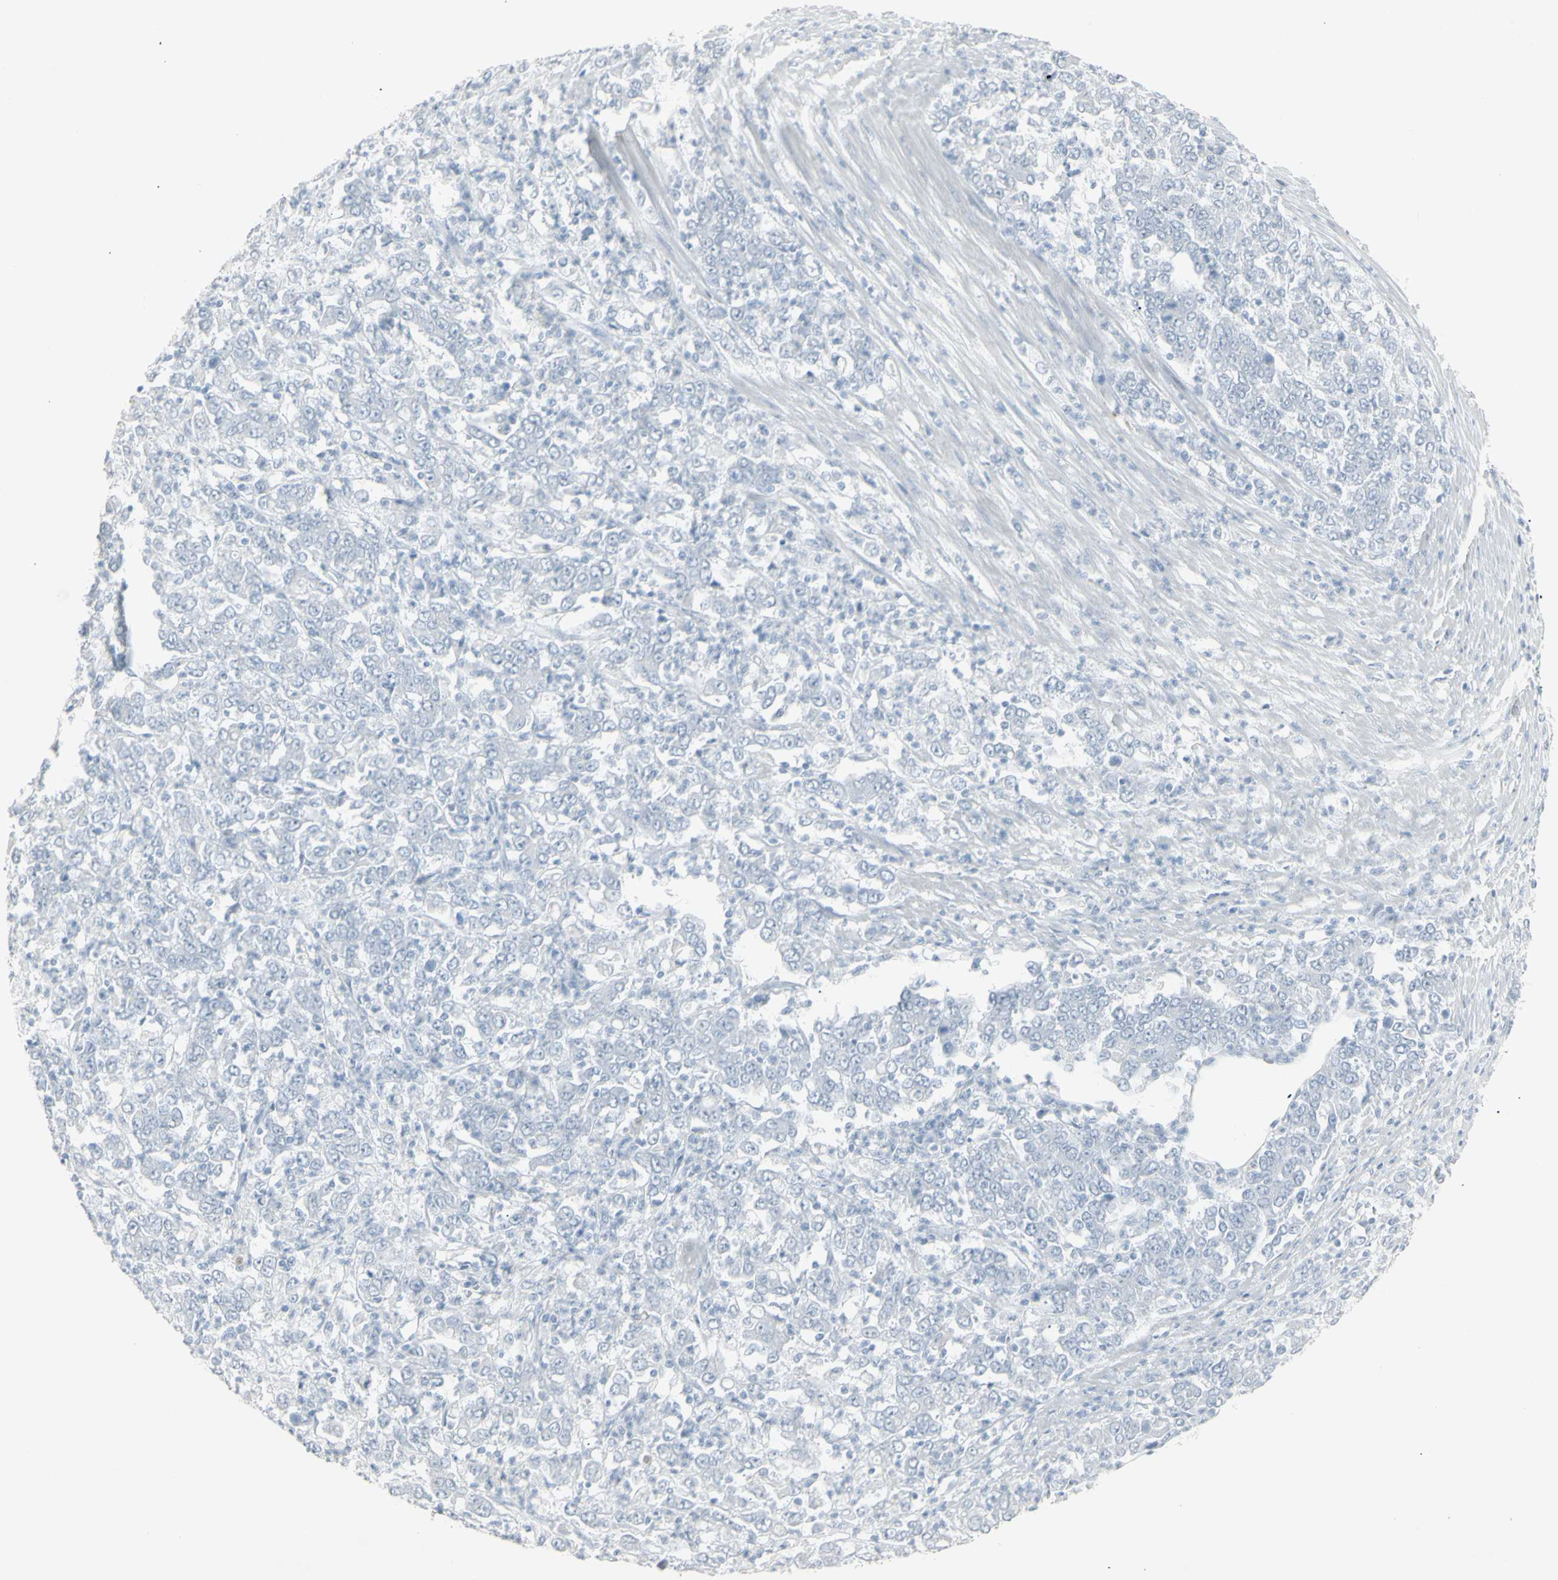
{"staining": {"intensity": "negative", "quantity": "none", "location": "none"}, "tissue": "stomach cancer", "cell_type": "Tumor cells", "image_type": "cancer", "snomed": [{"axis": "morphology", "description": "Adenocarcinoma, NOS"}, {"axis": "topography", "description": "Stomach, lower"}], "caption": "The image shows no staining of tumor cells in stomach adenocarcinoma.", "gene": "YBX2", "patient": {"sex": "female", "age": 71}}